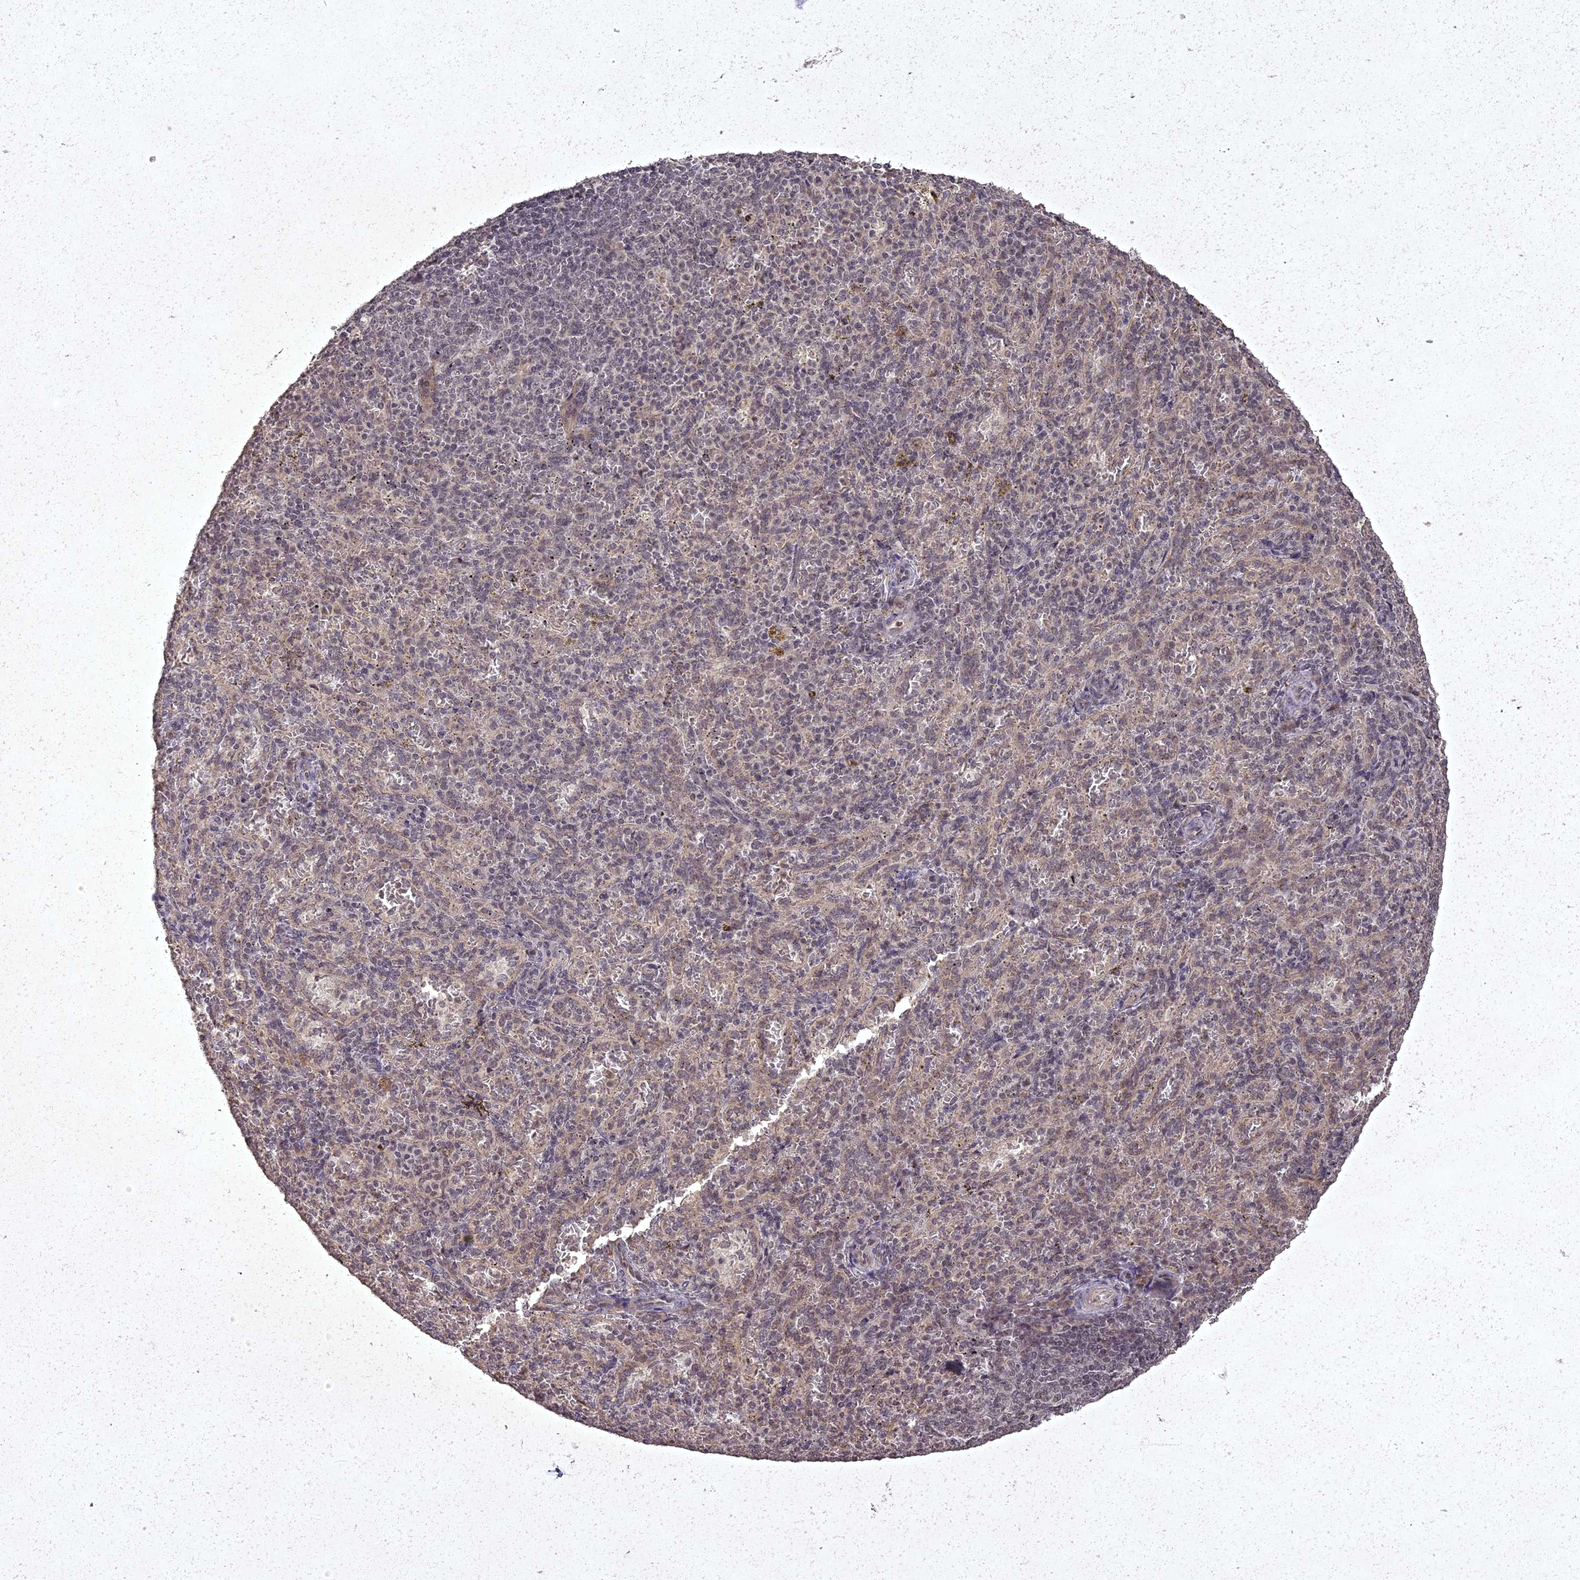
{"staining": {"intensity": "weak", "quantity": "<25%", "location": "nuclear"}, "tissue": "spleen", "cell_type": "Cells in red pulp", "image_type": "normal", "snomed": [{"axis": "morphology", "description": "Normal tissue, NOS"}, {"axis": "topography", "description": "Spleen"}], "caption": "This photomicrograph is of normal spleen stained with immunohistochemistry to label a protein in brown with the nuclei are counter-stained blue. There is no expression in cells in red pulp.", "gene": "ING5", "patient": {"sex": "female", "age": 21}}